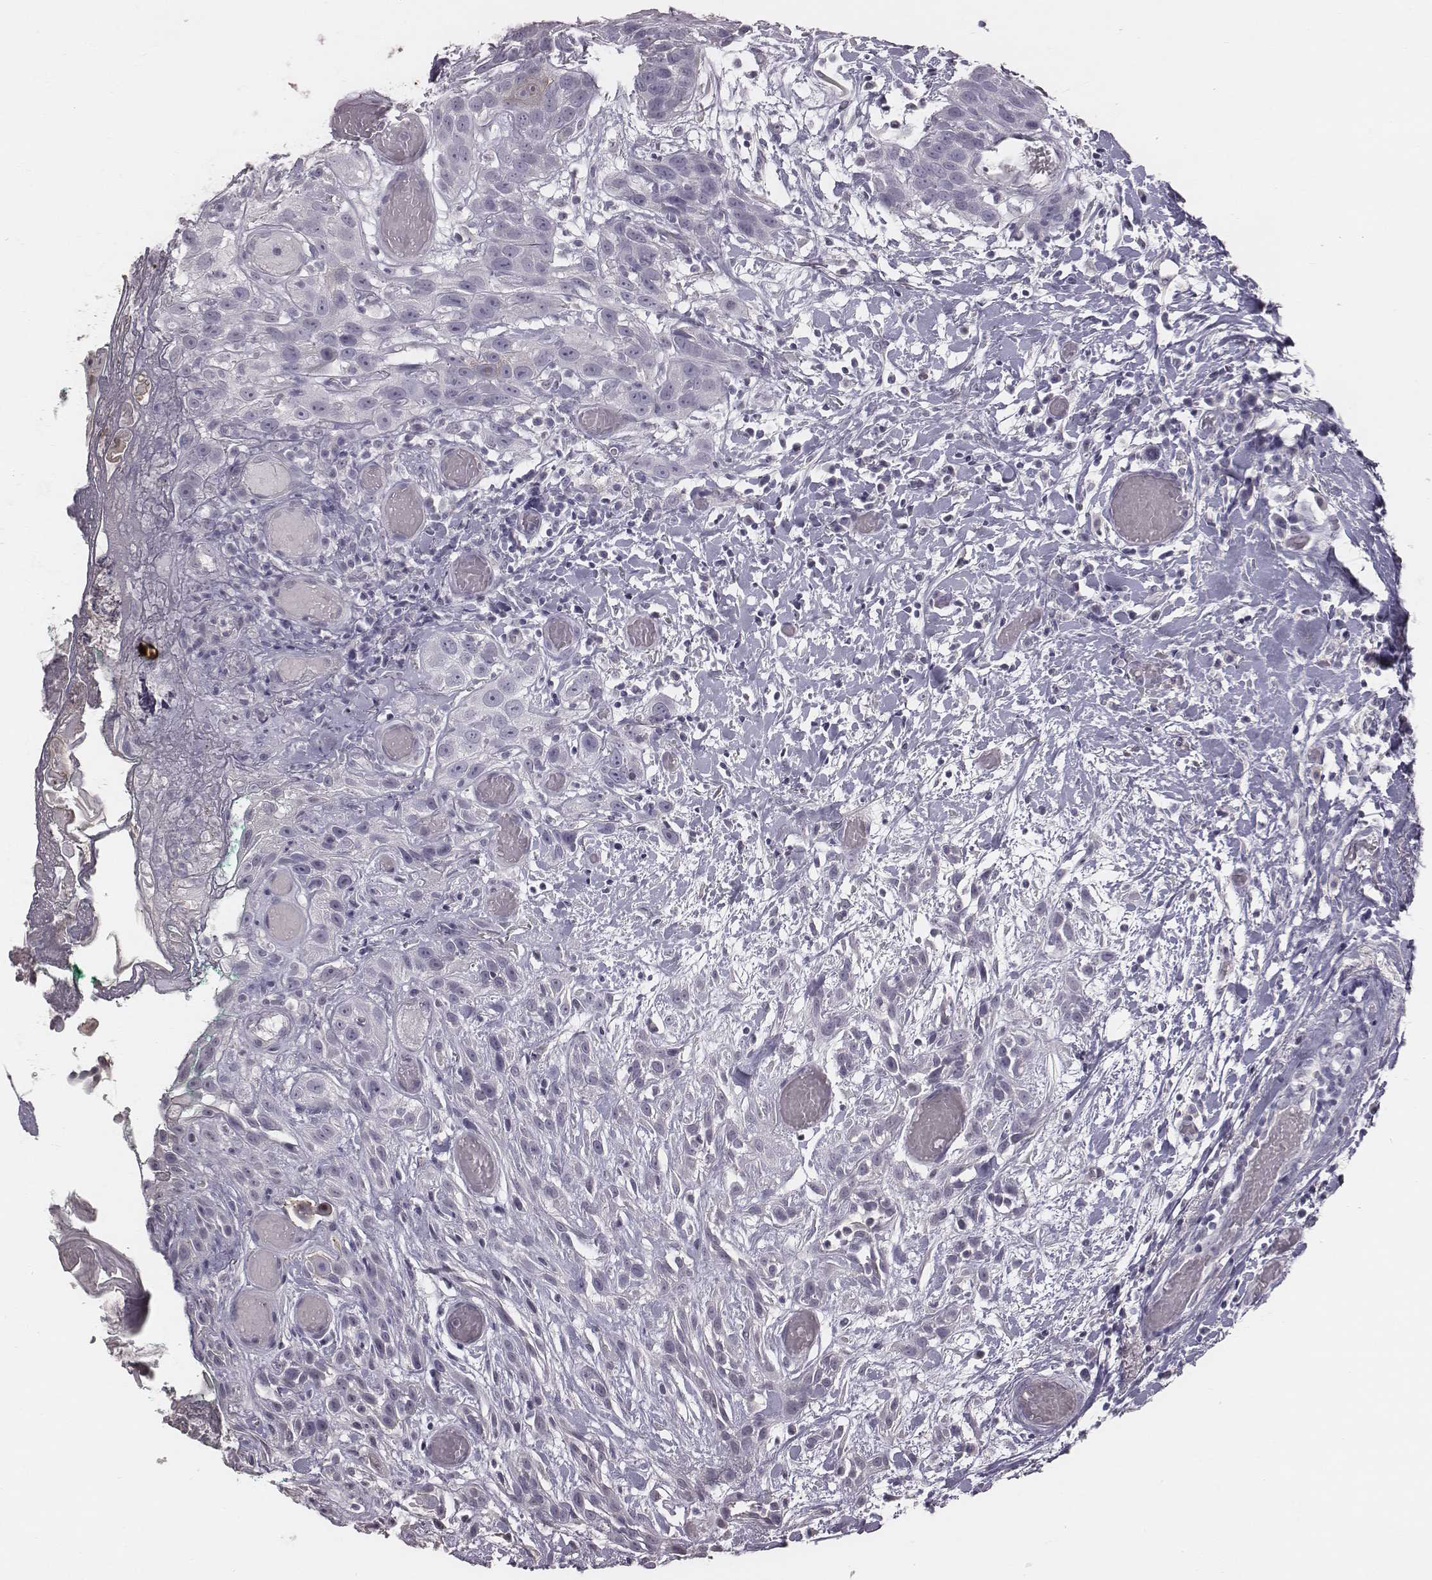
{"staining": {"intensity": "weak", "quantity": "<25%", "location": "cytoplasmic/membranous"}, "tissue": "head and neck cancer", "cell_type": "Tumor cells", "image_type": "cancer", "snomed": [{"axis": "morphology", "description": "Normal tissue, NOS"}, {"axis": "morphology", "description": "Squamous cell carcinoma, NOS"}, {"axis": "topography", "description": "Oral tissue"}, {"axis": "topography", "description": "Salivary gland"}, {"axis": "topography", "description": "Head-Neck"}], "caption": "The image exhibits no significant positivity in tumor cells of head and neck cancer (squamous cell carcinoma).", "gene": "C6orf58", "patient": {"sex": "female", "age": 62}}